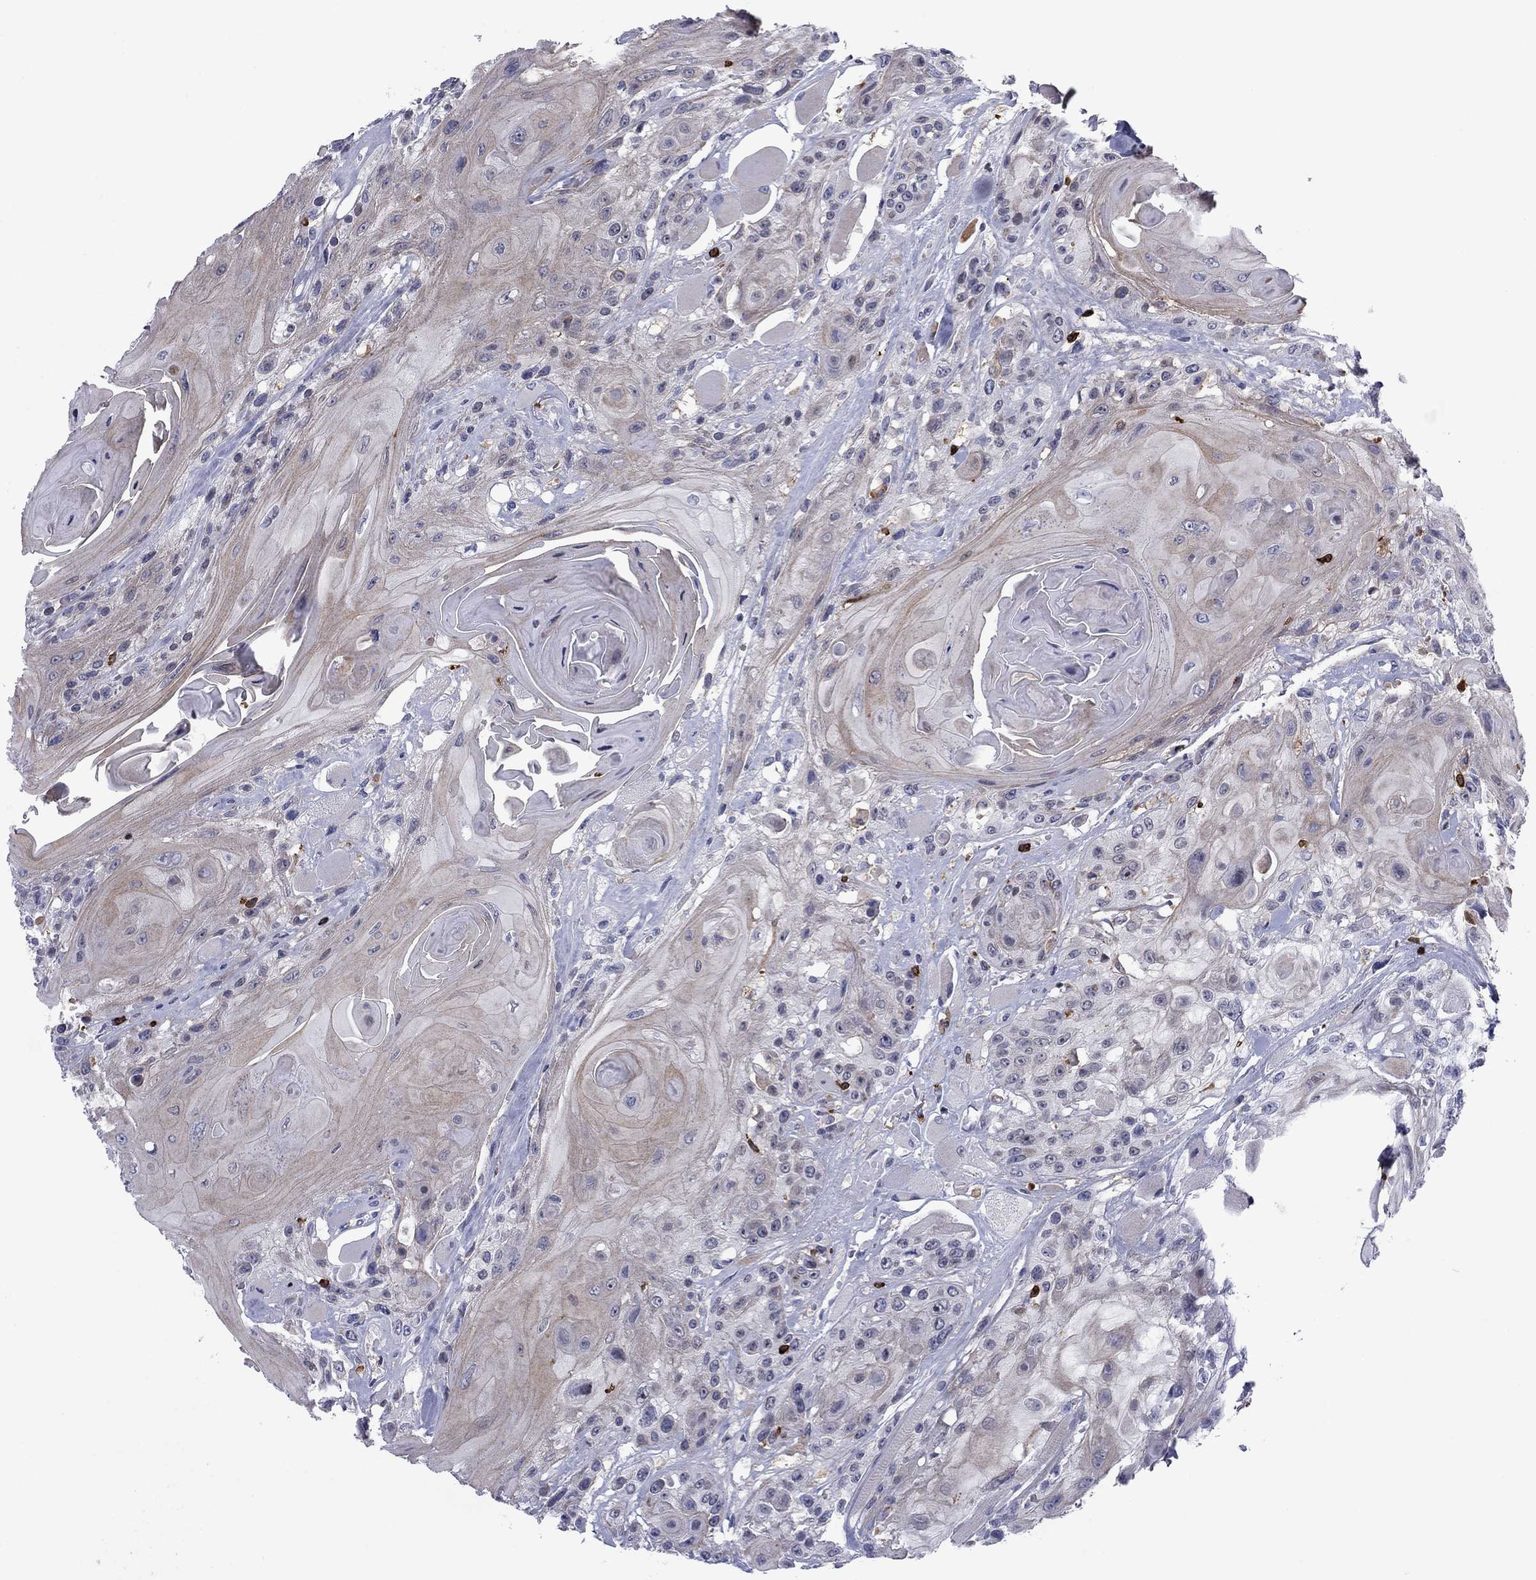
{"staining": {"intensity": "weak", "quantity": "<25%", "location": "cytoplasmic/membranous"}, "tissue": "head and neck cancer", "cell_type": "Tumor cells", "image_type": "cancer", "snomed": [{"axis": "morphology", "description": "Squamous cell carcinoma, NOS"}, {"axis": "topography", "description": "Head-Neck"}], "caption": "The image shows no significant expression in tumor cells of squamous cell carcinoma (head and neck). The staining is performed using DAB brown chromogen with nuclei counter-stained in using hematoxylin.", "gene": "ARHGAP27", "patient": {"sex": "female", "age": 59}}